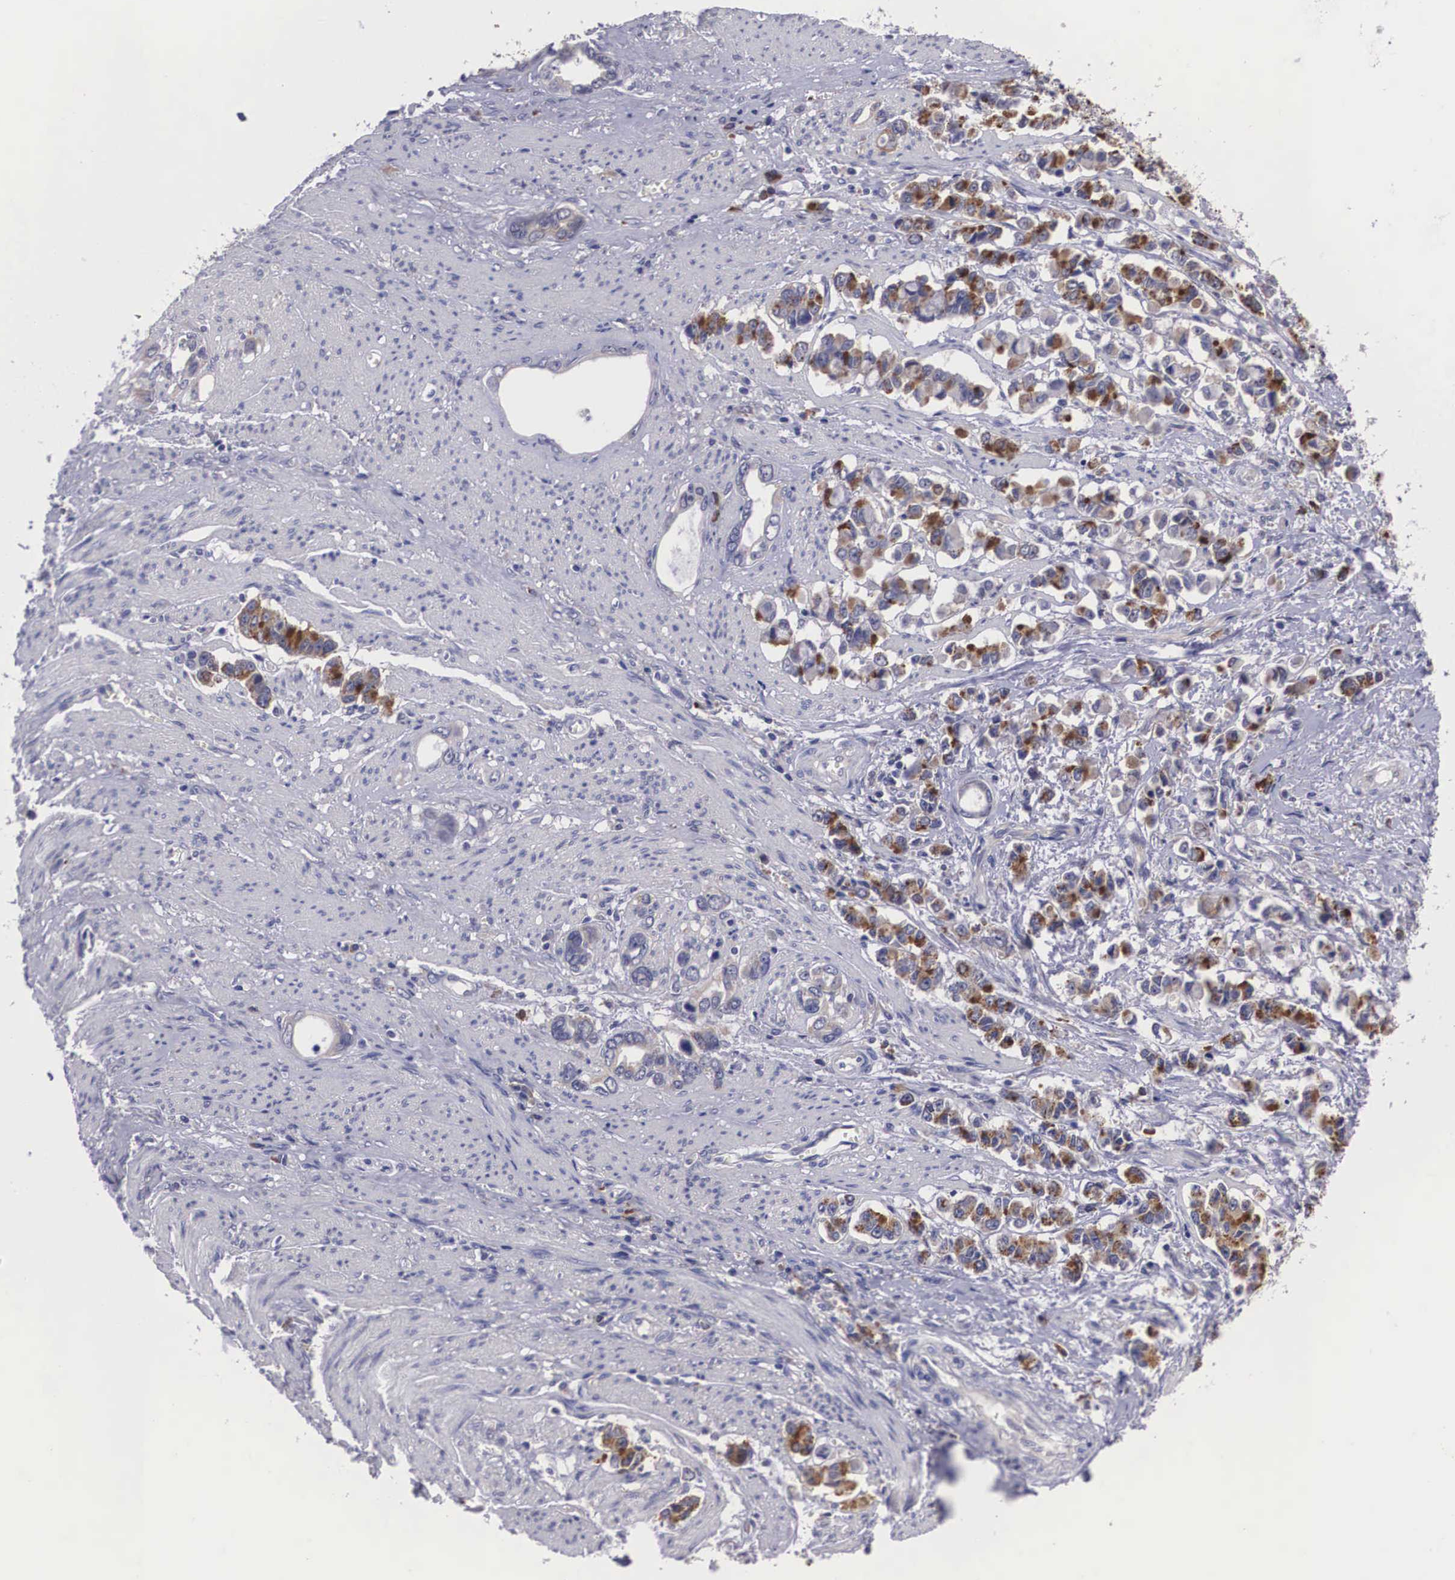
{"staining": {"intensity": "moderate", "quantity": ">75%", "location": "cytoplasmic/membranous"}, "tissue": "stomach cancer", "cell_type": "Tumor cells", "image_type": "cancer", "snomed": [{"axis": "morphology", "description": "Adenocarcinoma, NOS"}, {"axis": "topography", "description": "Stomach"}], "caption": "This micrograph shows immunohistochemistry staining of human stomach adenocarcinoma, with medium moderate cytoplasmic/membranous staining in about >75% of tumor cells.", "gene": "CRELD2", "patient": {"sex": "male", "age": 78}}